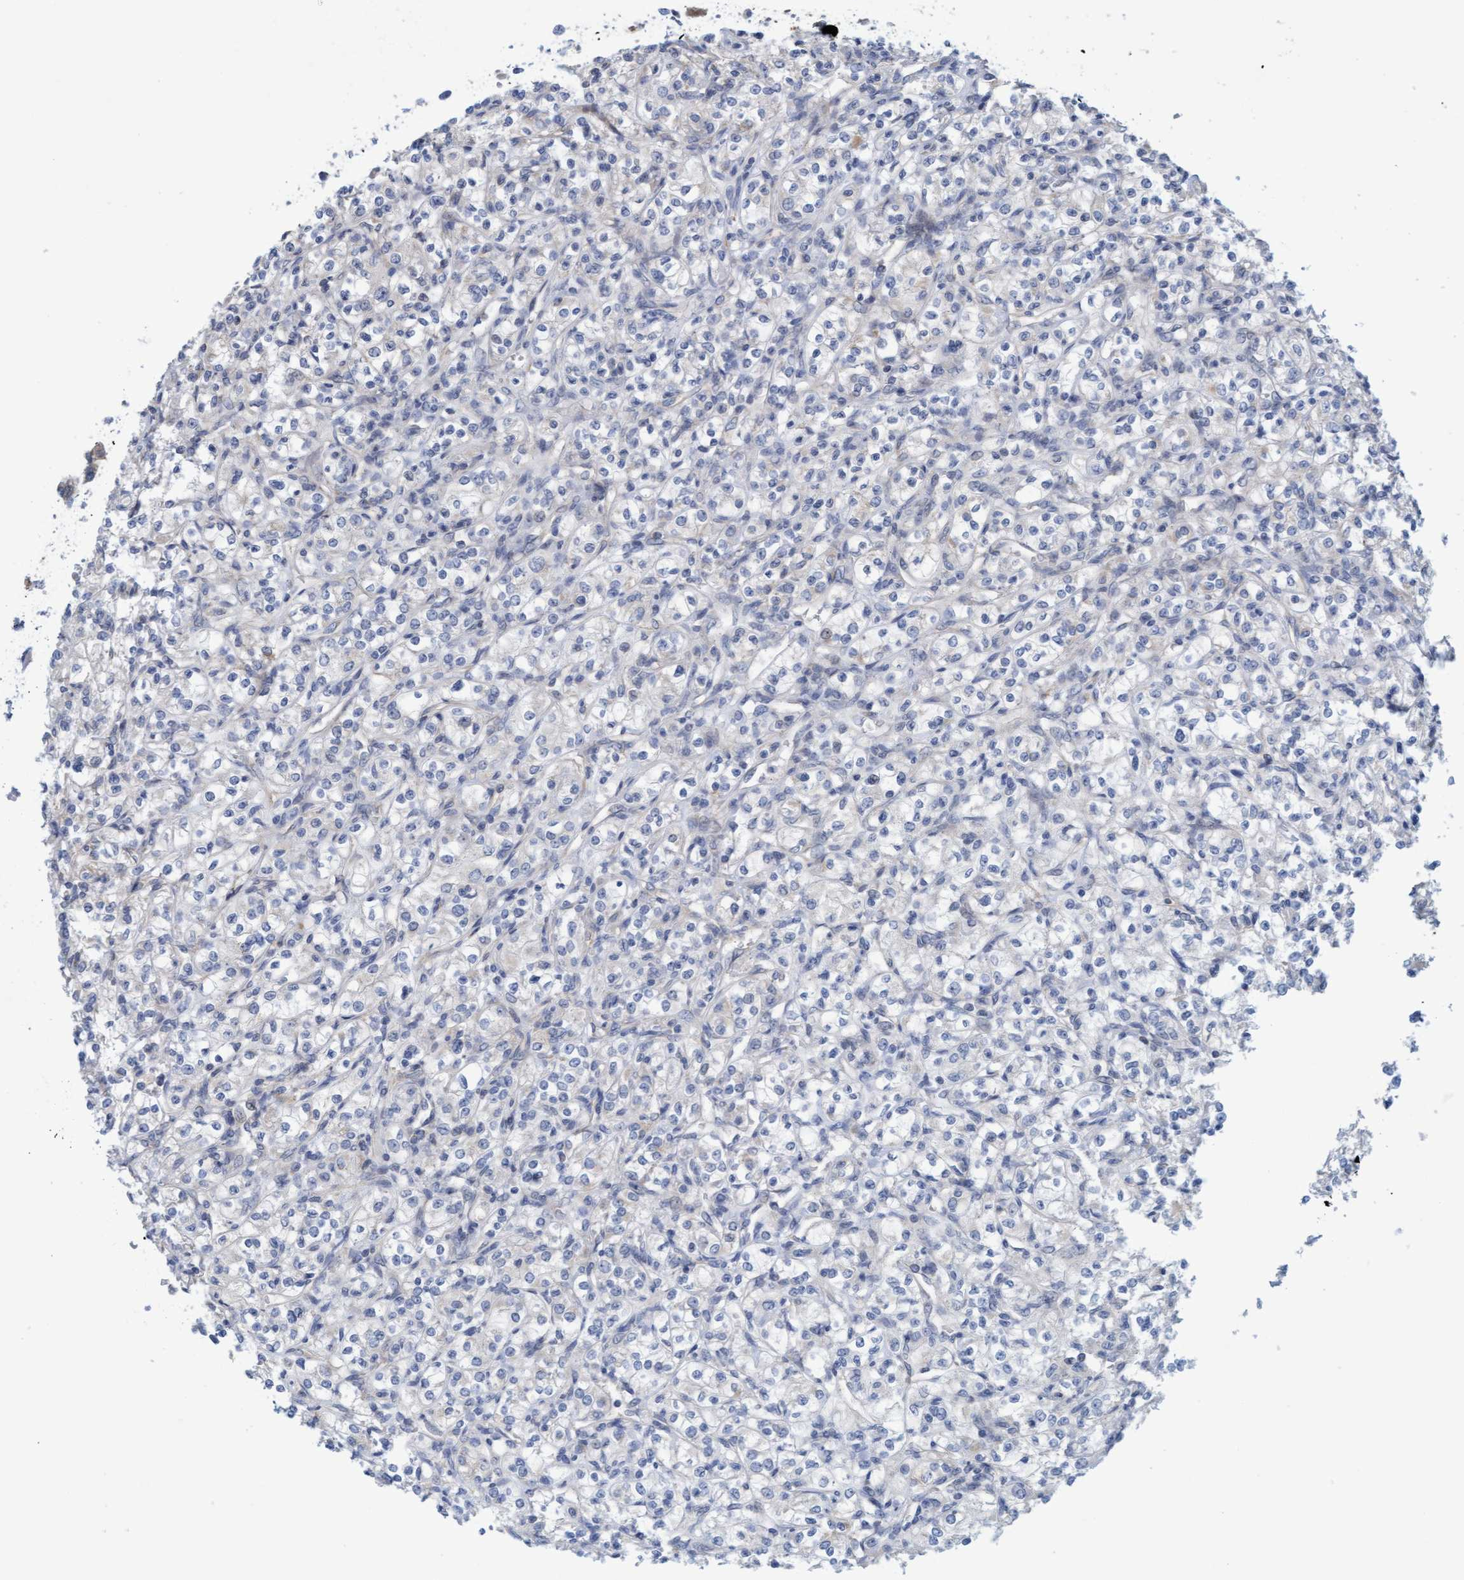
{"staining": {"intensity": "negative", "quantity": "none", "location": "none"}, "tissue": "renal cancer", "cell_type": "Tumor cells", "image_type": "cancer", "snomed": [{"axis": "morphology", "description": "Adenocarcinoma, NOS"}, {"axis": "topography", "description": "Kidney"}], "caption": "Immunohistochemistry of human renal cancer (adenocarcinoma) exhibits no positivity in tumor cells.", "gene": "SLC28A3", "patient": {"sex": "male", "age": 77}}